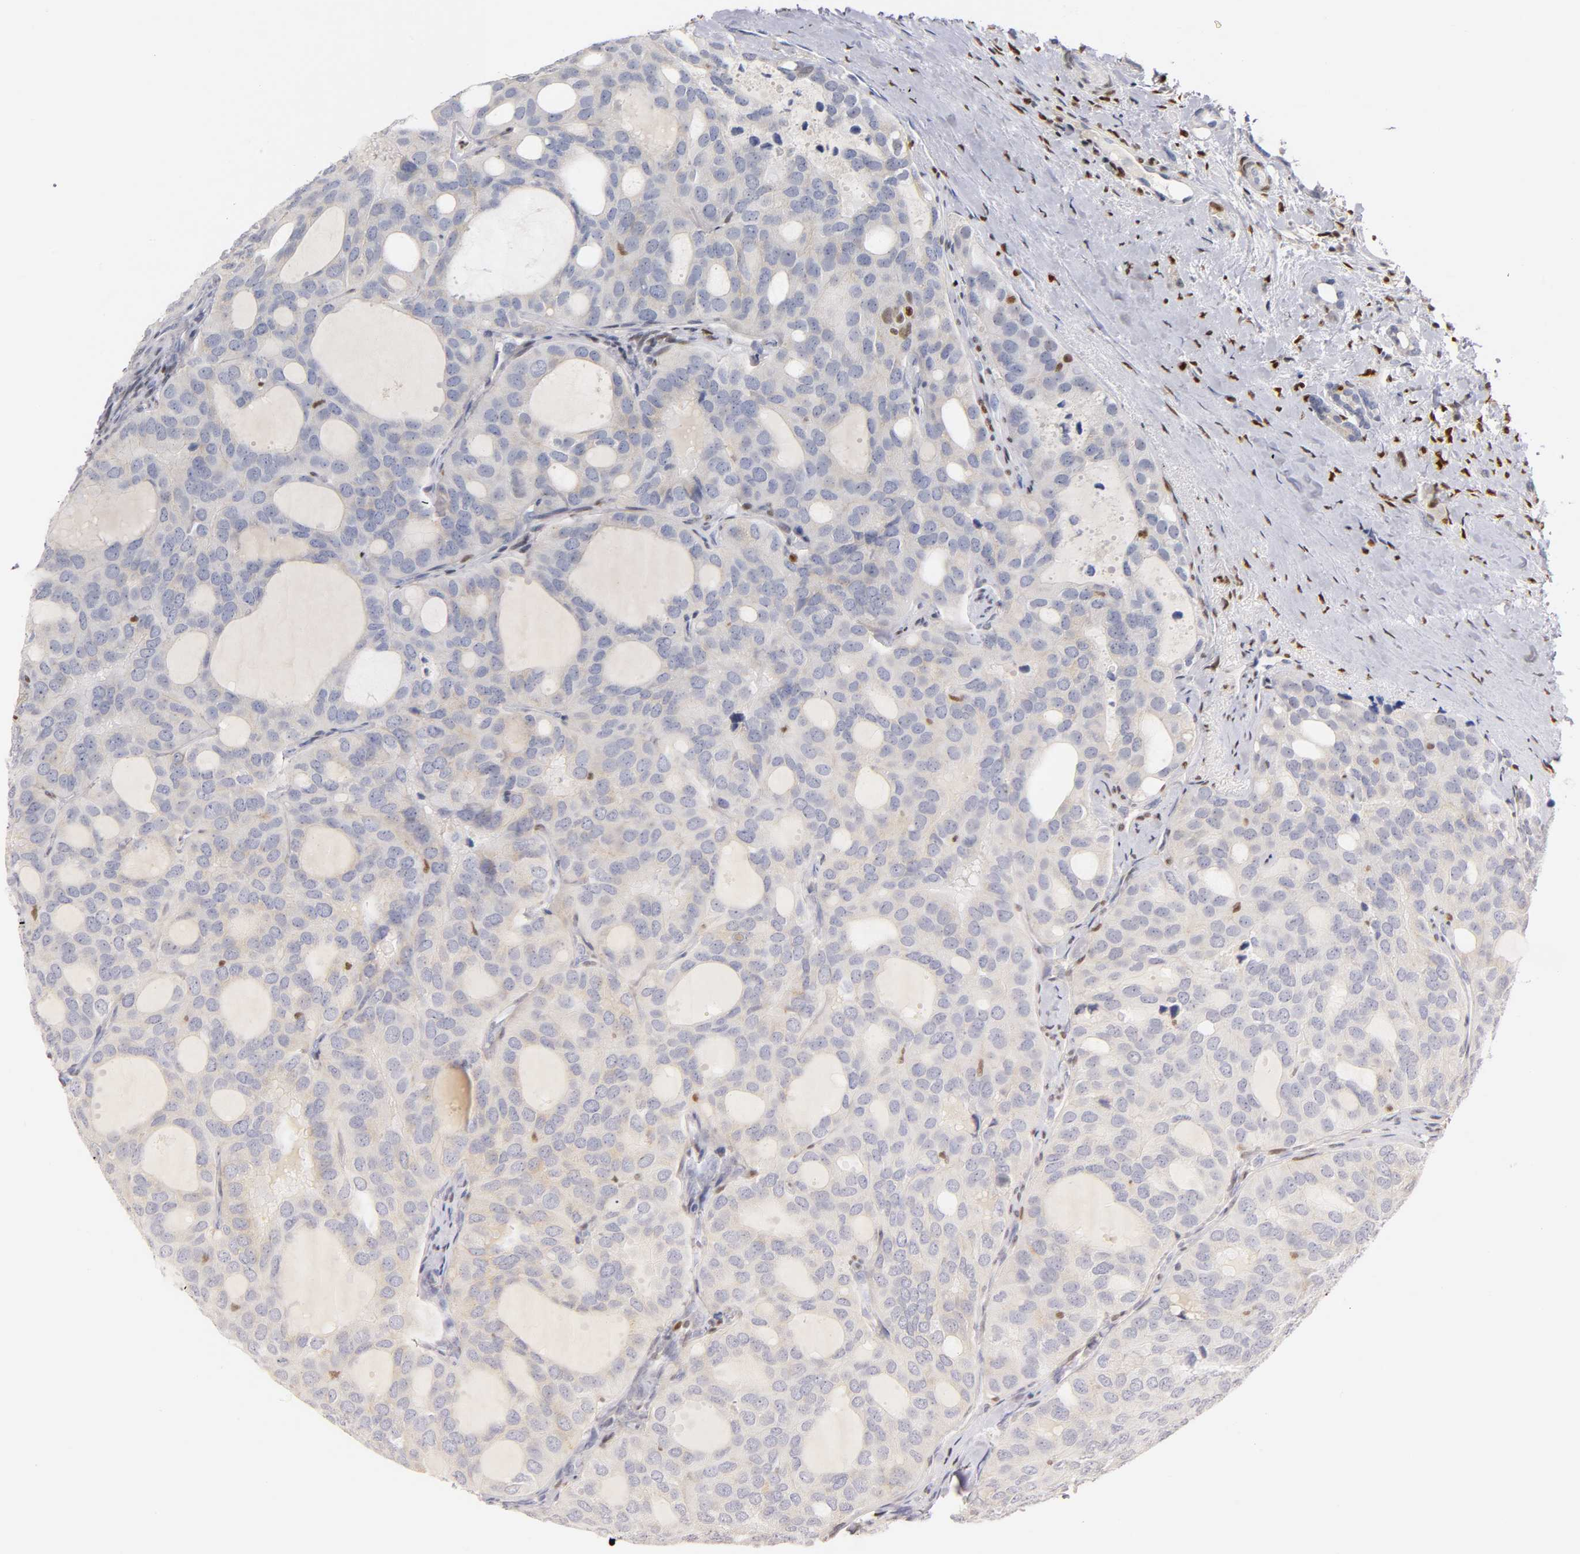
{"staining": {"intensity": "weak", "quantity": "25%-75%", "location": "cytoplasmic/membranous"}, "tissue": "thyroid cancer", "cell_type": "Tumor cells", "image_type": "cancer", "snomed": [{"axis": "morphology", "description": "Follicular adenoma carcinoma, NOS"}, {"axis": "topography", "description": "Thyroid gland"}], "caption": "Thyroid cancer stained with a brown dye reveals weak cytoplasmic/membranous positive staining in approximately 25%-75% of tumor cells.", "gene": "RUNX1", "patient": {"sex": "male", "age": 75}}